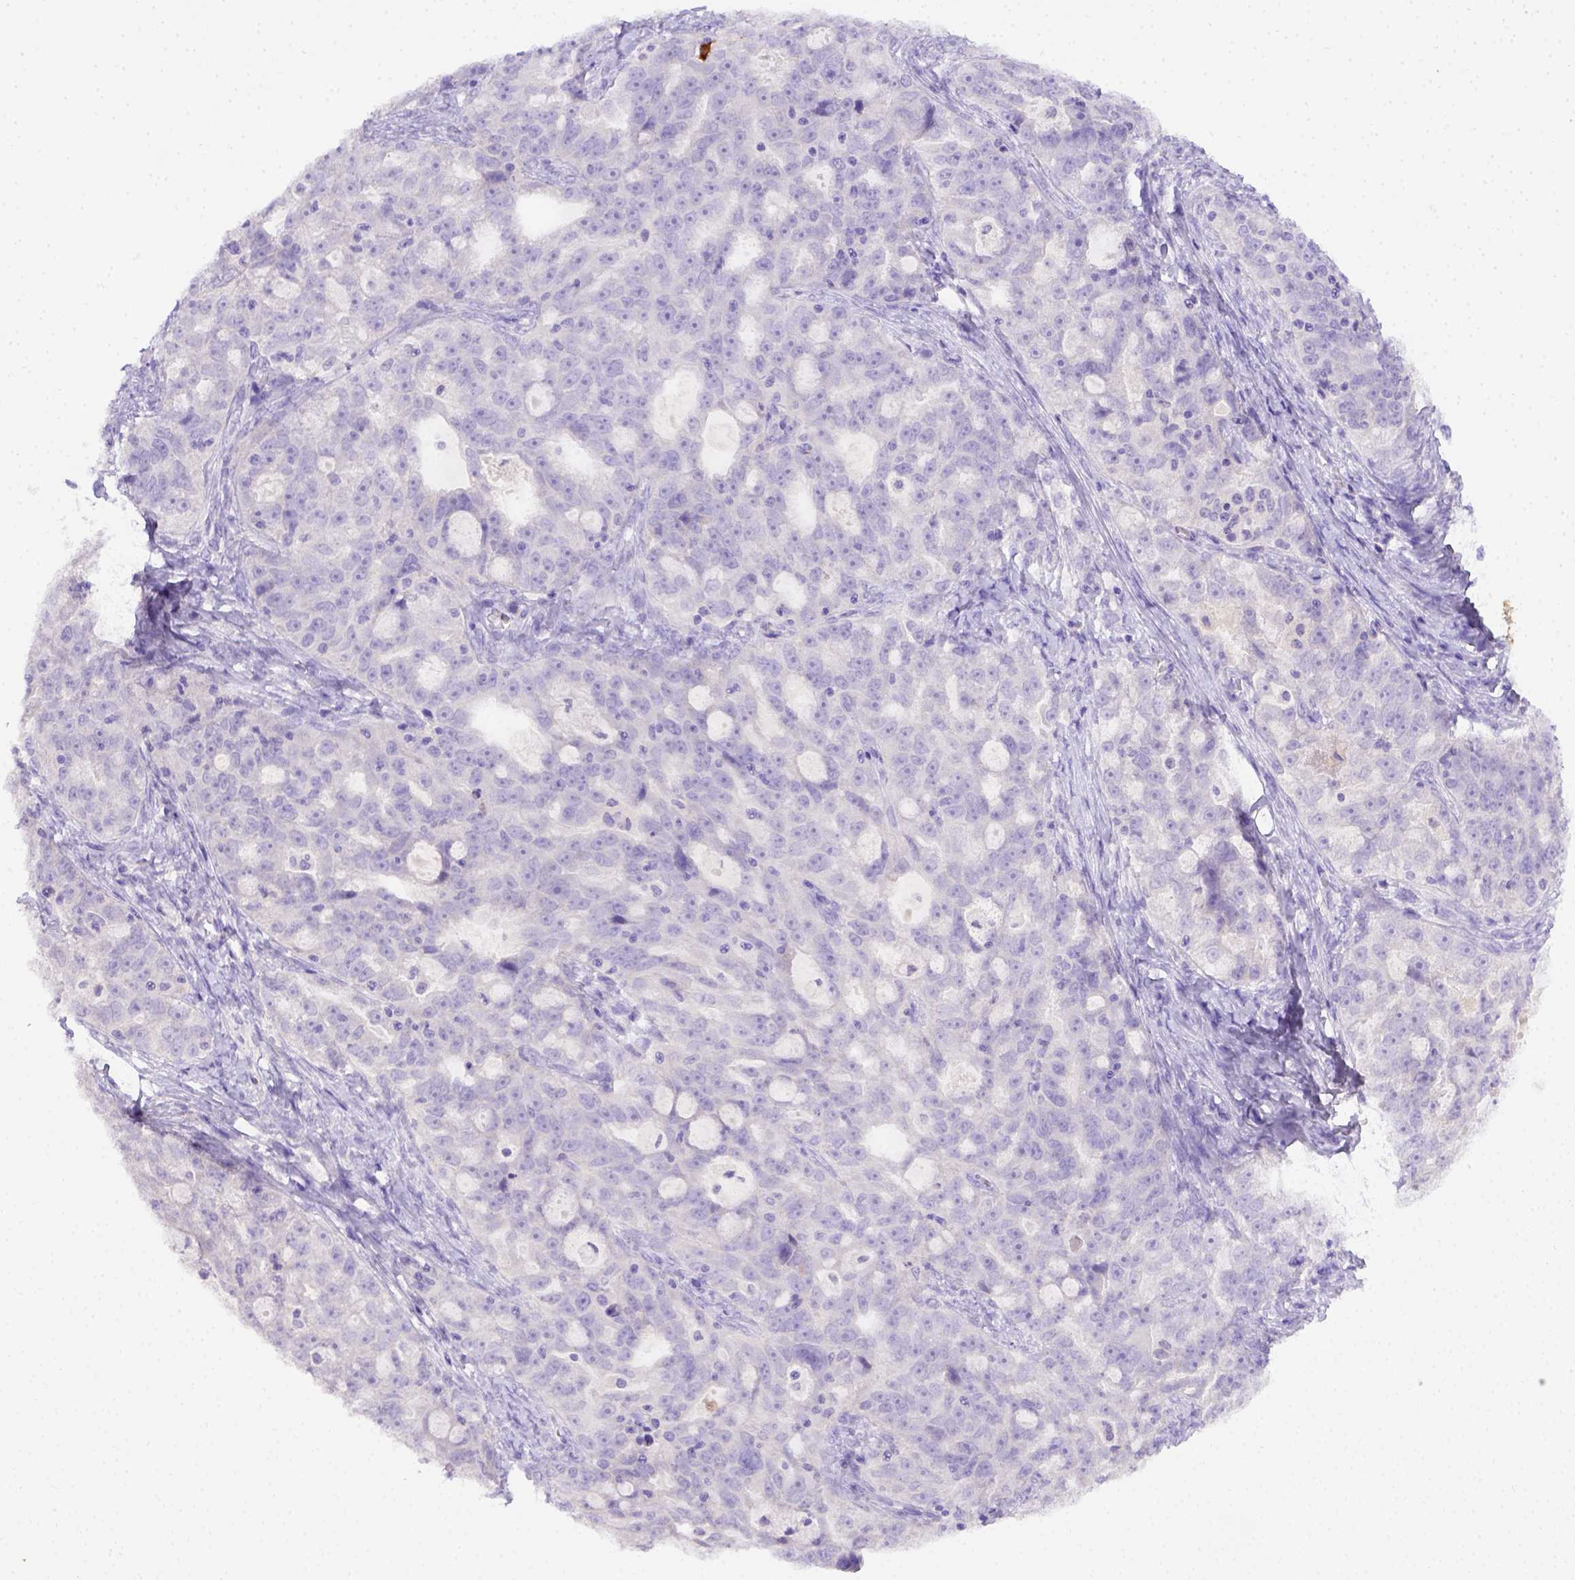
{"staining": {"intensity": "negative", "quantity": "none", "location": "none"}, "tissue": "ovarian cancer", "cell_type": "Tumor cells", "image_type": "cancer", "snomed": [{"axis": "morphology", "description": "Cystadenocarcinoma, serous, NOS"}, {"axis": "topography", "description": "Ovary"}], "caption": "An image of human ovarian serous cystadenocarcinoma is negative for staining in tumor cells.", "gene": "B3GAT1", "patient": {"sex": "female", "age": 51}}